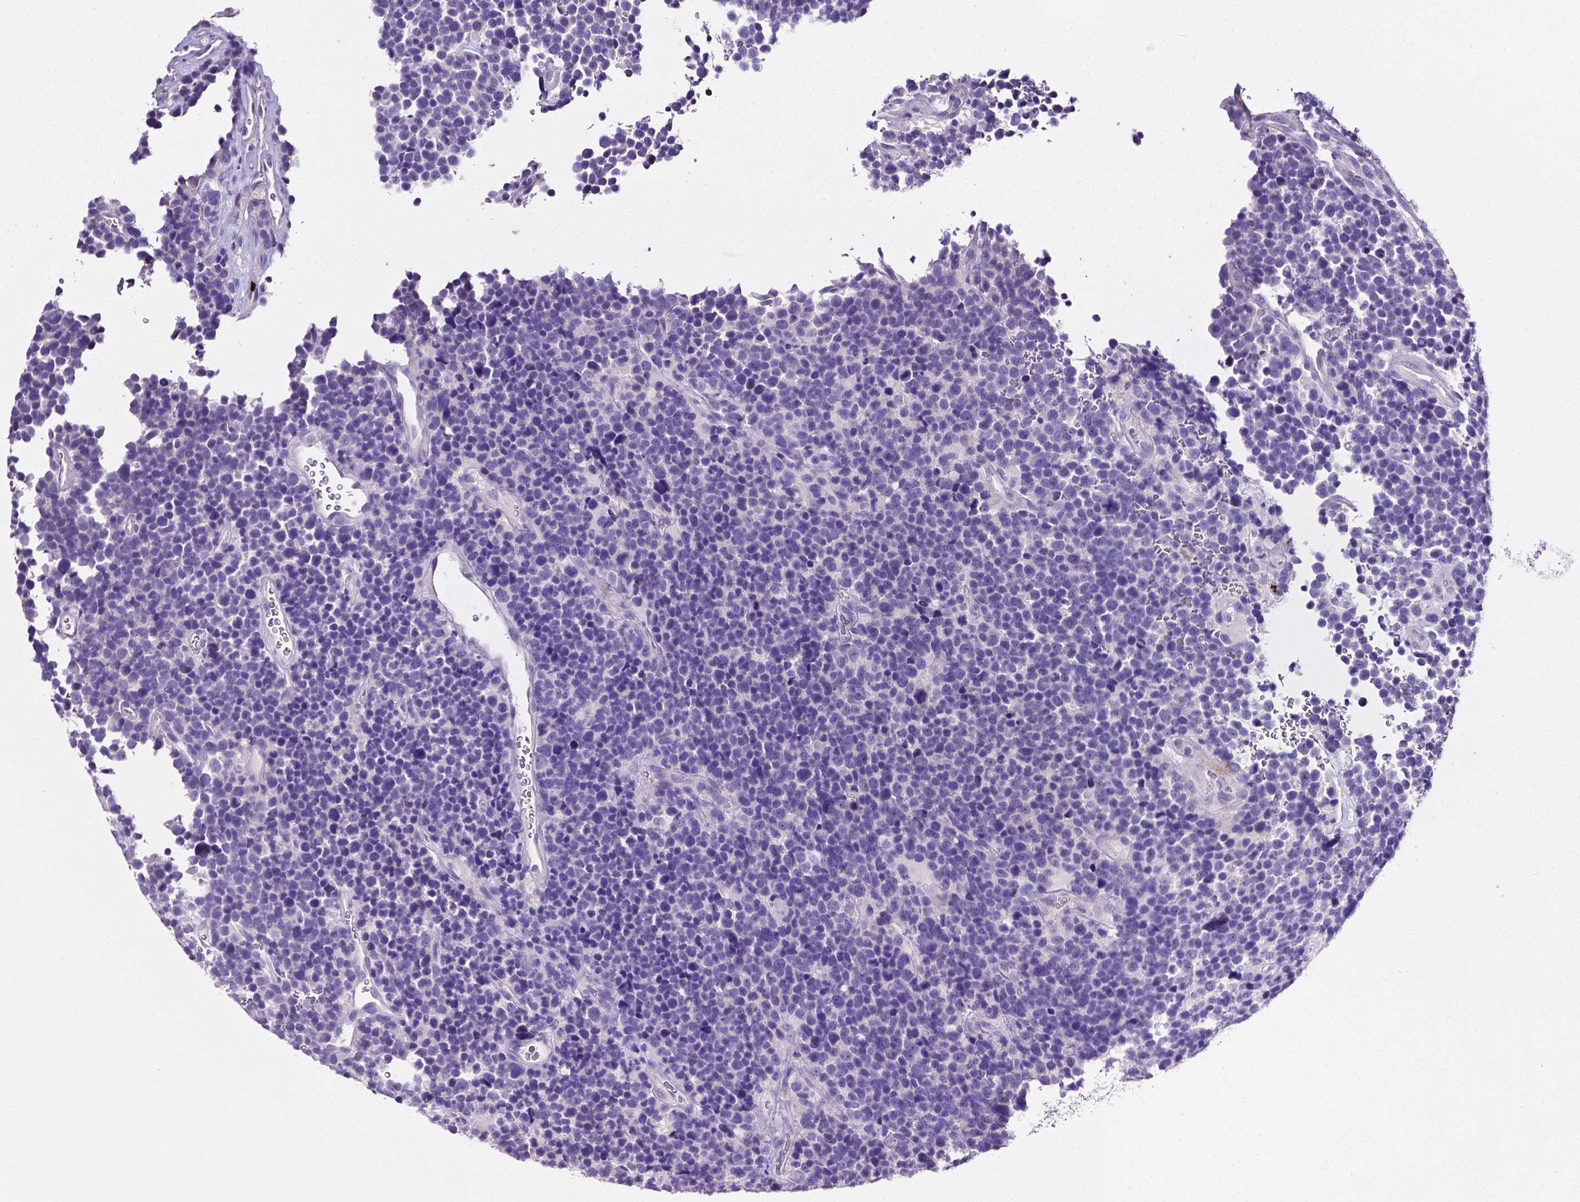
{"staining": {"intensity": "negative", "quantity": "none", "location": "none"}, "tissue": "glioma", "cell_type": "Tumor cells", "image_type": "cancer", "snomed": [{"axis": "morphology", "description": "Glioma, malignant, High grade"}, {"axis": "topography", "description": "Brain"}], "caption": "The immunohistochemistry (IHC) histopathology image has no significant expression in tumor cells of glioma tissue.", "gene": "MMP9", "patient": {"sex": "male", "age": 33}}